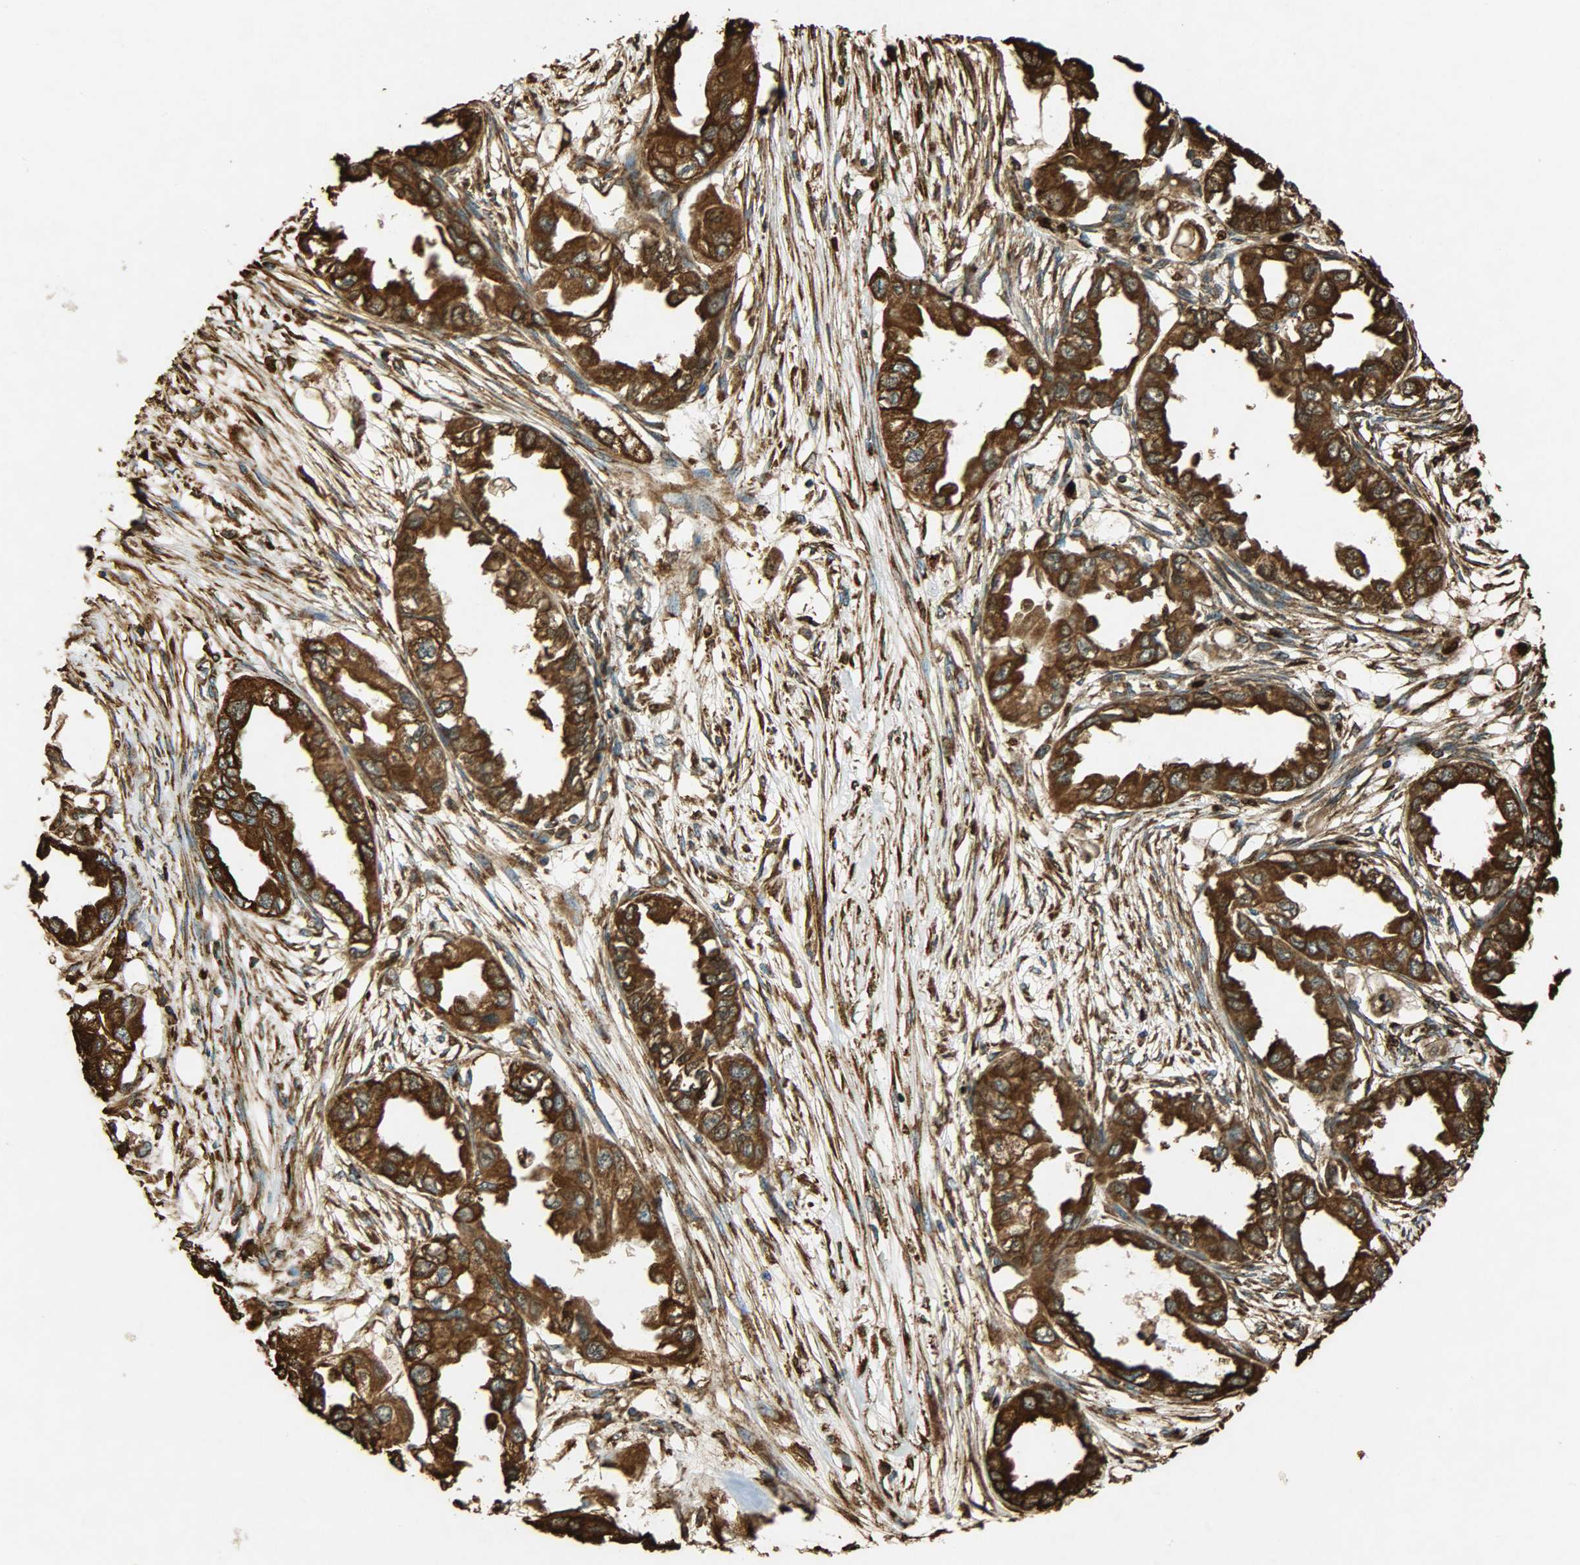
{"staining": {"intensity": "strong", "quantity": ">75%", "location": "cytoplasmic/membranous"}, "tissue": "endometrial cancer", "cell_type": "Tumor cells", "image_type": "cancer", "snomed": [{"axis": "morphology", "description": "Adenocarcinoma, NOS"}, {"axis": "topography", "description": "Endometrium"}], "caption": "The photomicrograph demonstrates immunohistochemical staining of endometrial cancer. There is strong cytoplasmic/membranous expression is identified in about >75% of tumor cells.", "gene": "HSP90B1", "patient": {"sex": "female", "age": 67}}